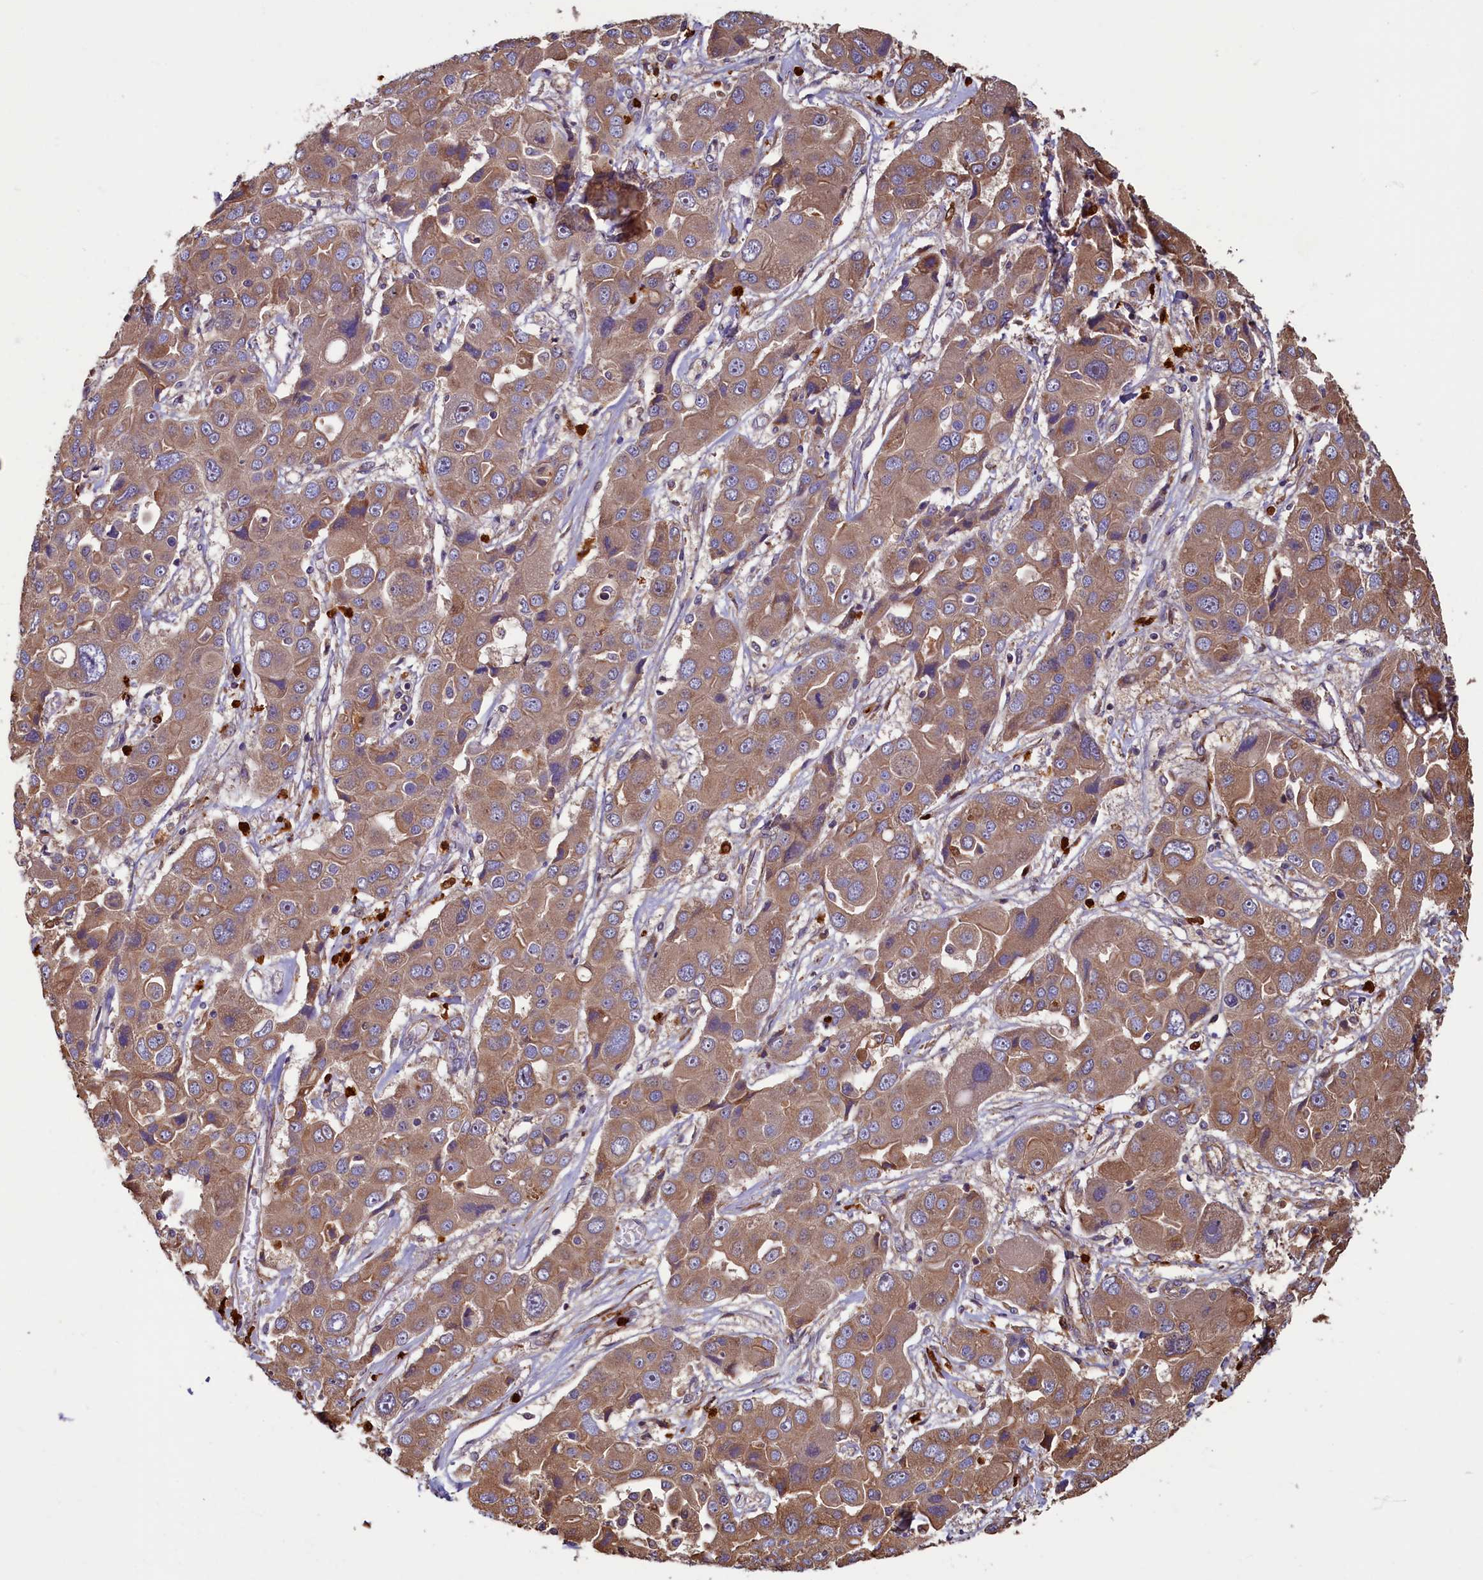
{"staining": {"intensity": "moderate", "quantity": ">75%", "location": "cytoplasmic/membranous"}, "tissue": "liver cancer", "cell_type": "Tumor cells", "image_type": "cancer", "snomed": [{"axis": "morphology", "description": "Cholangiocarcinoma"}, {"axis": "topography", "description": "Liver"}], "caption": "This image exhibits liver cancer (cholangiocarcinoma) stained with immunohistochemistry to label a protein in brown. The cytoplasmic/membranous of tumor cells show moderate positivity for the protein. Nuclei are counter-stained blue.", "gene": "CCDC102B", "patient": {"sex": "male", "age": 67}}